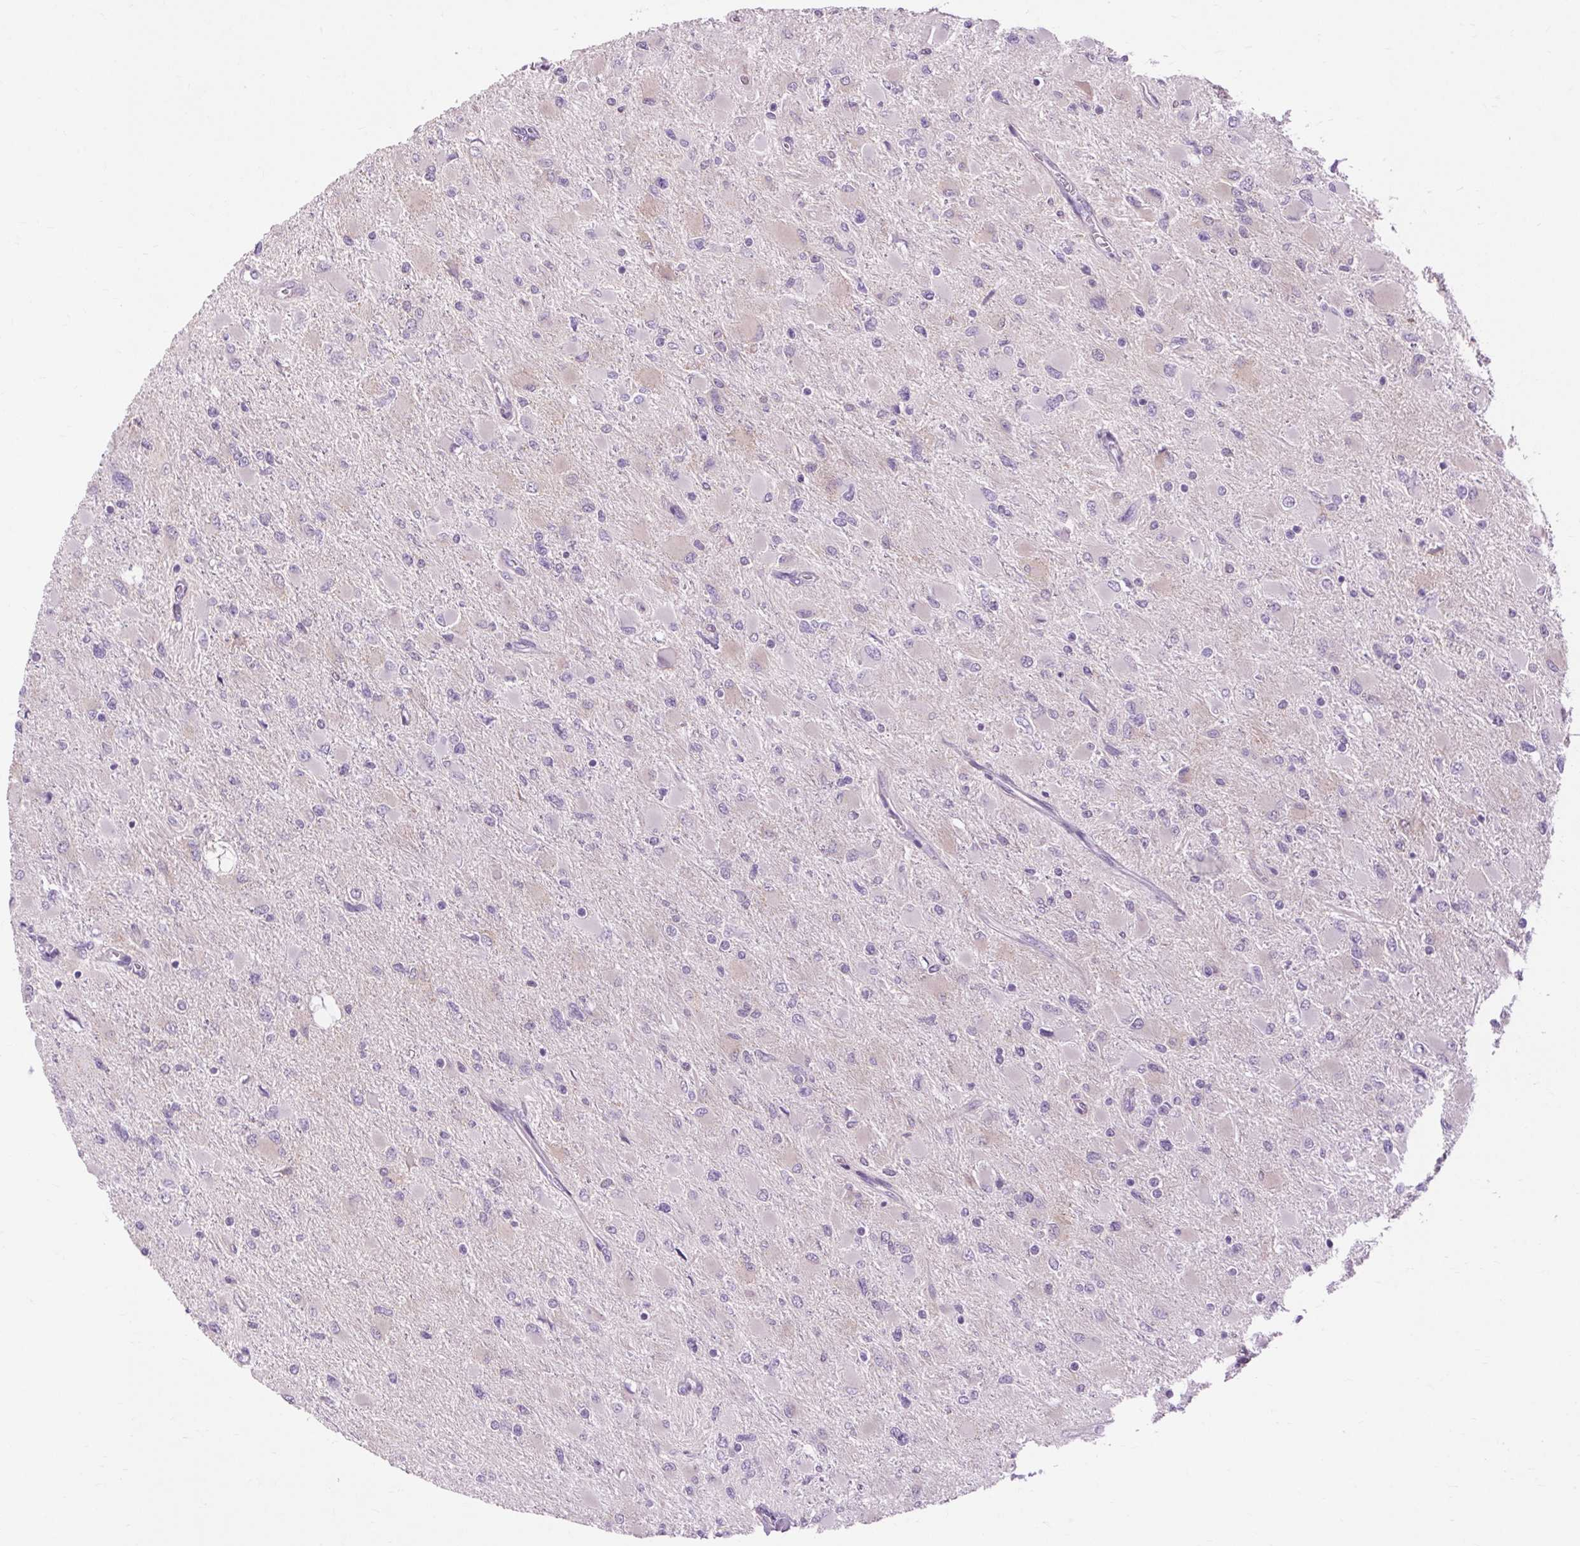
{"staining": {"intensity": "negative", "quantity": "none", "location": "none"}, "tissue": "glioma", "cell_type": "Tumor cells", "image_type": "cancer", "snomed": [{"axis": "morphology", "description": "Glioma, malignant, High grade"}, {"axis": "topography", "description": "Cerebral cortex"}], "caption": "Immunohistochemistry micrograph of neoplastic tissue: human glioma stained with DAB (3,3'-diaminobenzidine) exhibits no significant protein positivity in tumor cells. Brightfield microscopy of immunohistochemistry stained with DAB (brown) and hematoxylin (blue), captured at high magnification.", "gene": "SOWAHC", "patient": {"sex": "female", "age": 36}}